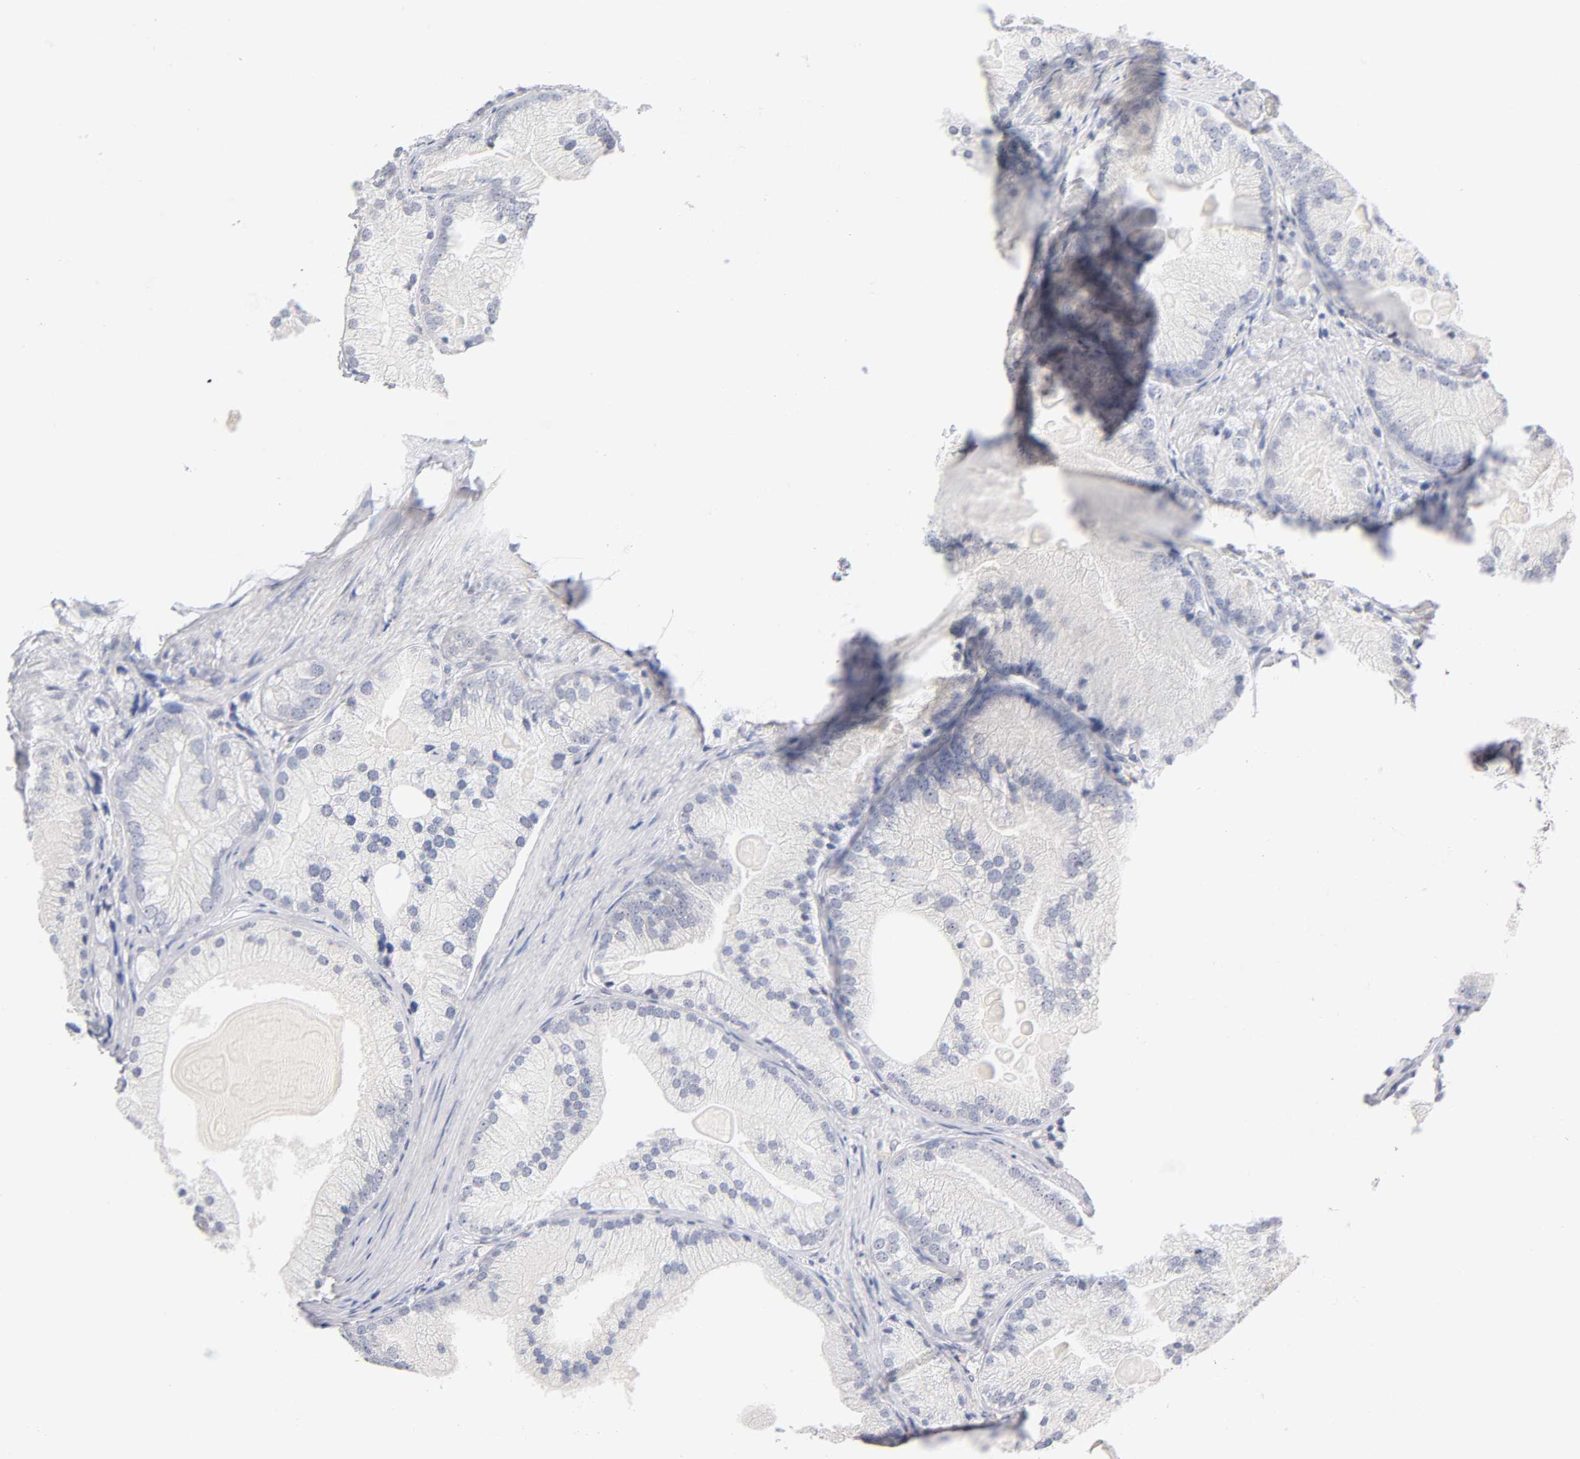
{"staining": {"intensity": "negative", "quantity": "none", "location": "none"}, "tissue": "prostate cancer", "cell_type": "Tumor cells", "image_type": "cancer", "snomed": [{"axis": "morphology", "description": "Adenocarcinoma, Low grade"}, {"axis": "topography", "description": "Prostate"}], "caption": "Immunohistochemical staining of human low-grade adenocarcinoma (prostate) shows no significant positivity in tumor cells.", "gene": "NFATC1", "patient": {"sex": "male", "age": 69}}